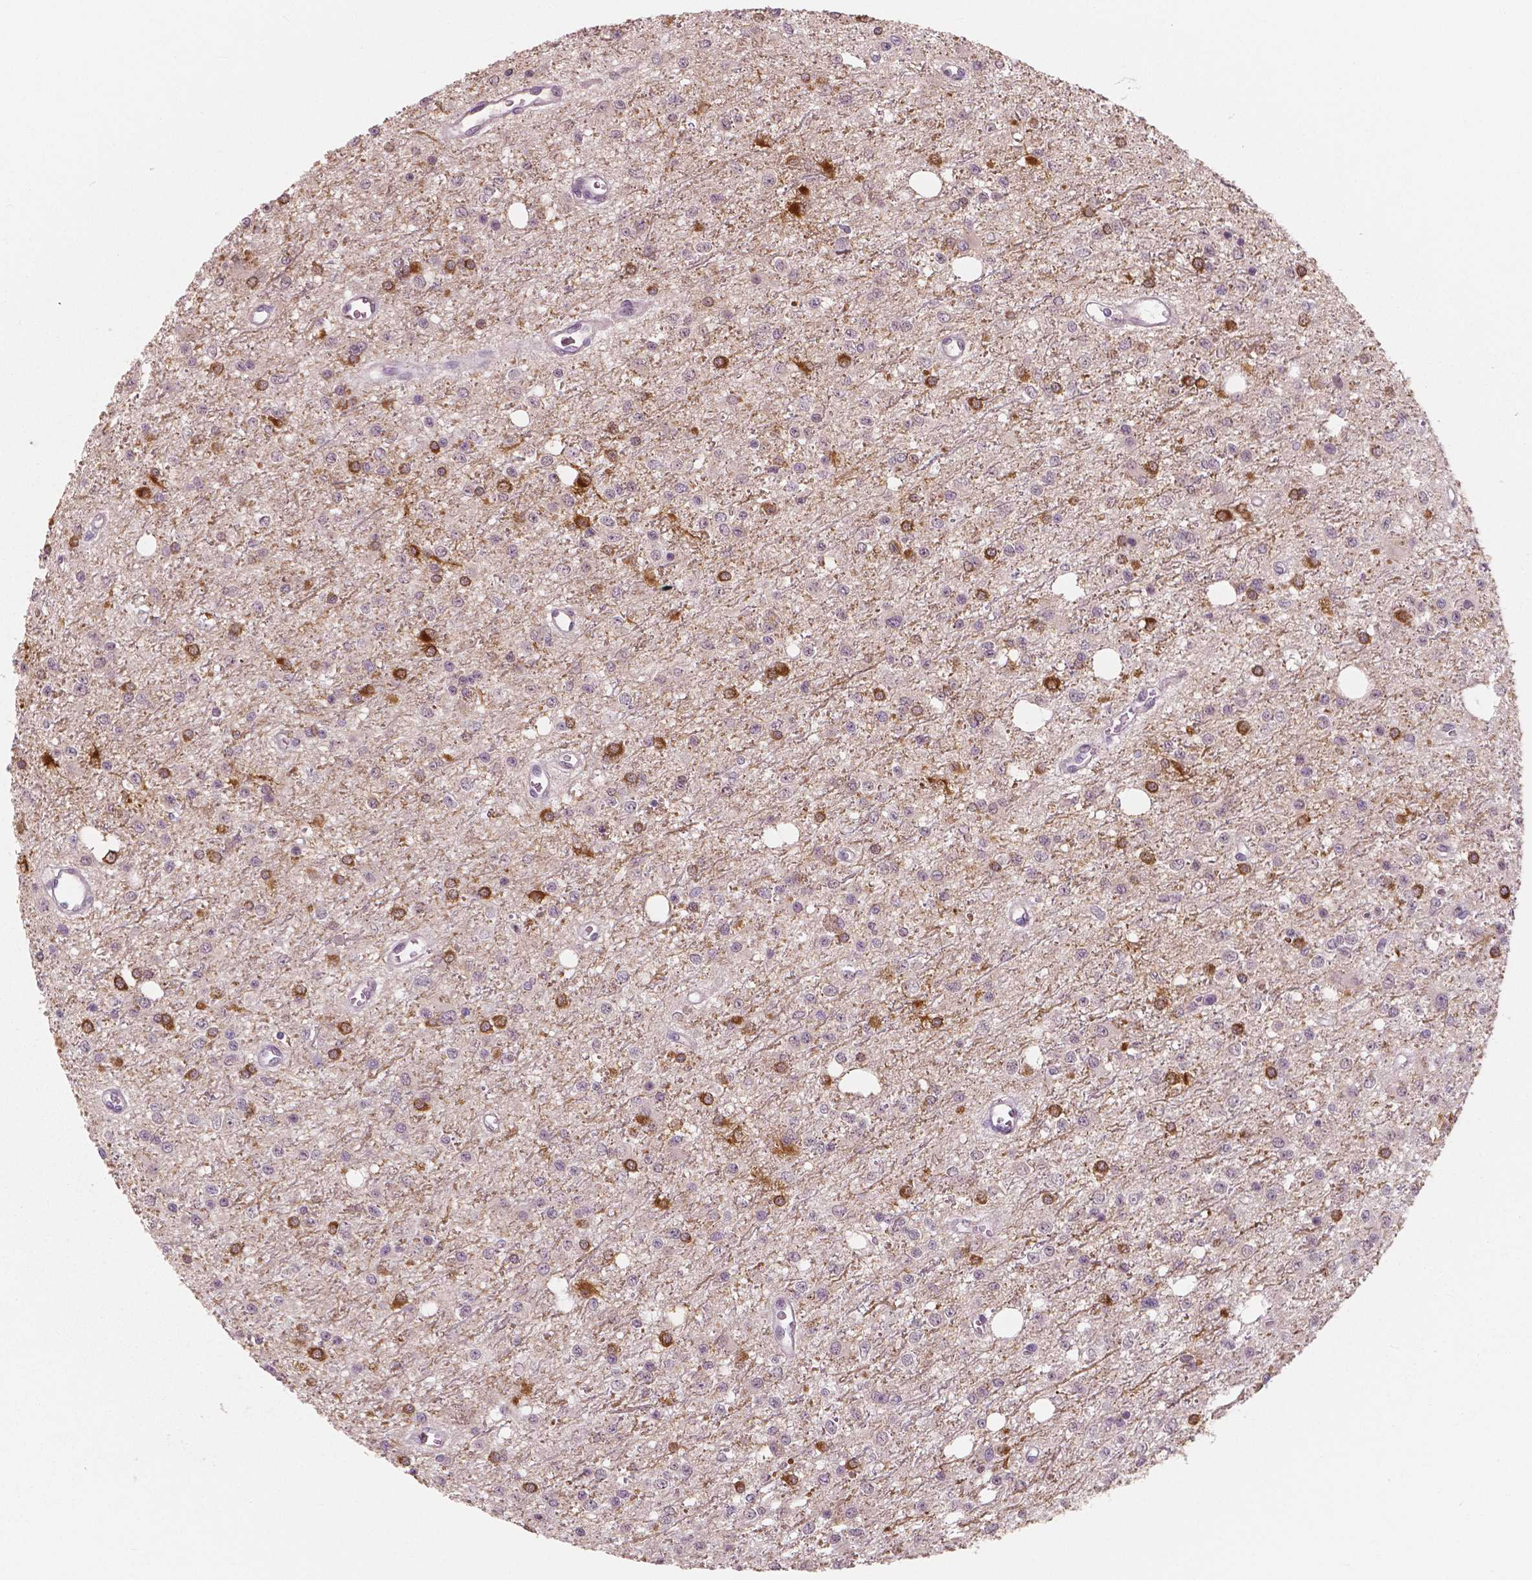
{"staining": {"intensity": "strong", "quantity": "<25%", "location": "cytoplasmic/membranous"}, "tissue": "glioma", "cell_type": "Tumor cells", "image_type": "cancer", "snomed": [{"axis": "morphology", "description": "Glioma, malignant, Low grade"}, {"axis": "topography", "description": "Brain"}], "caption": "Protein staining displays strong cytoplasmic/membranous expression in approximately <25% of tumor cells in glioma.", "gene": "NECAB1", "patient": {"sex": "female", "age": 45}}